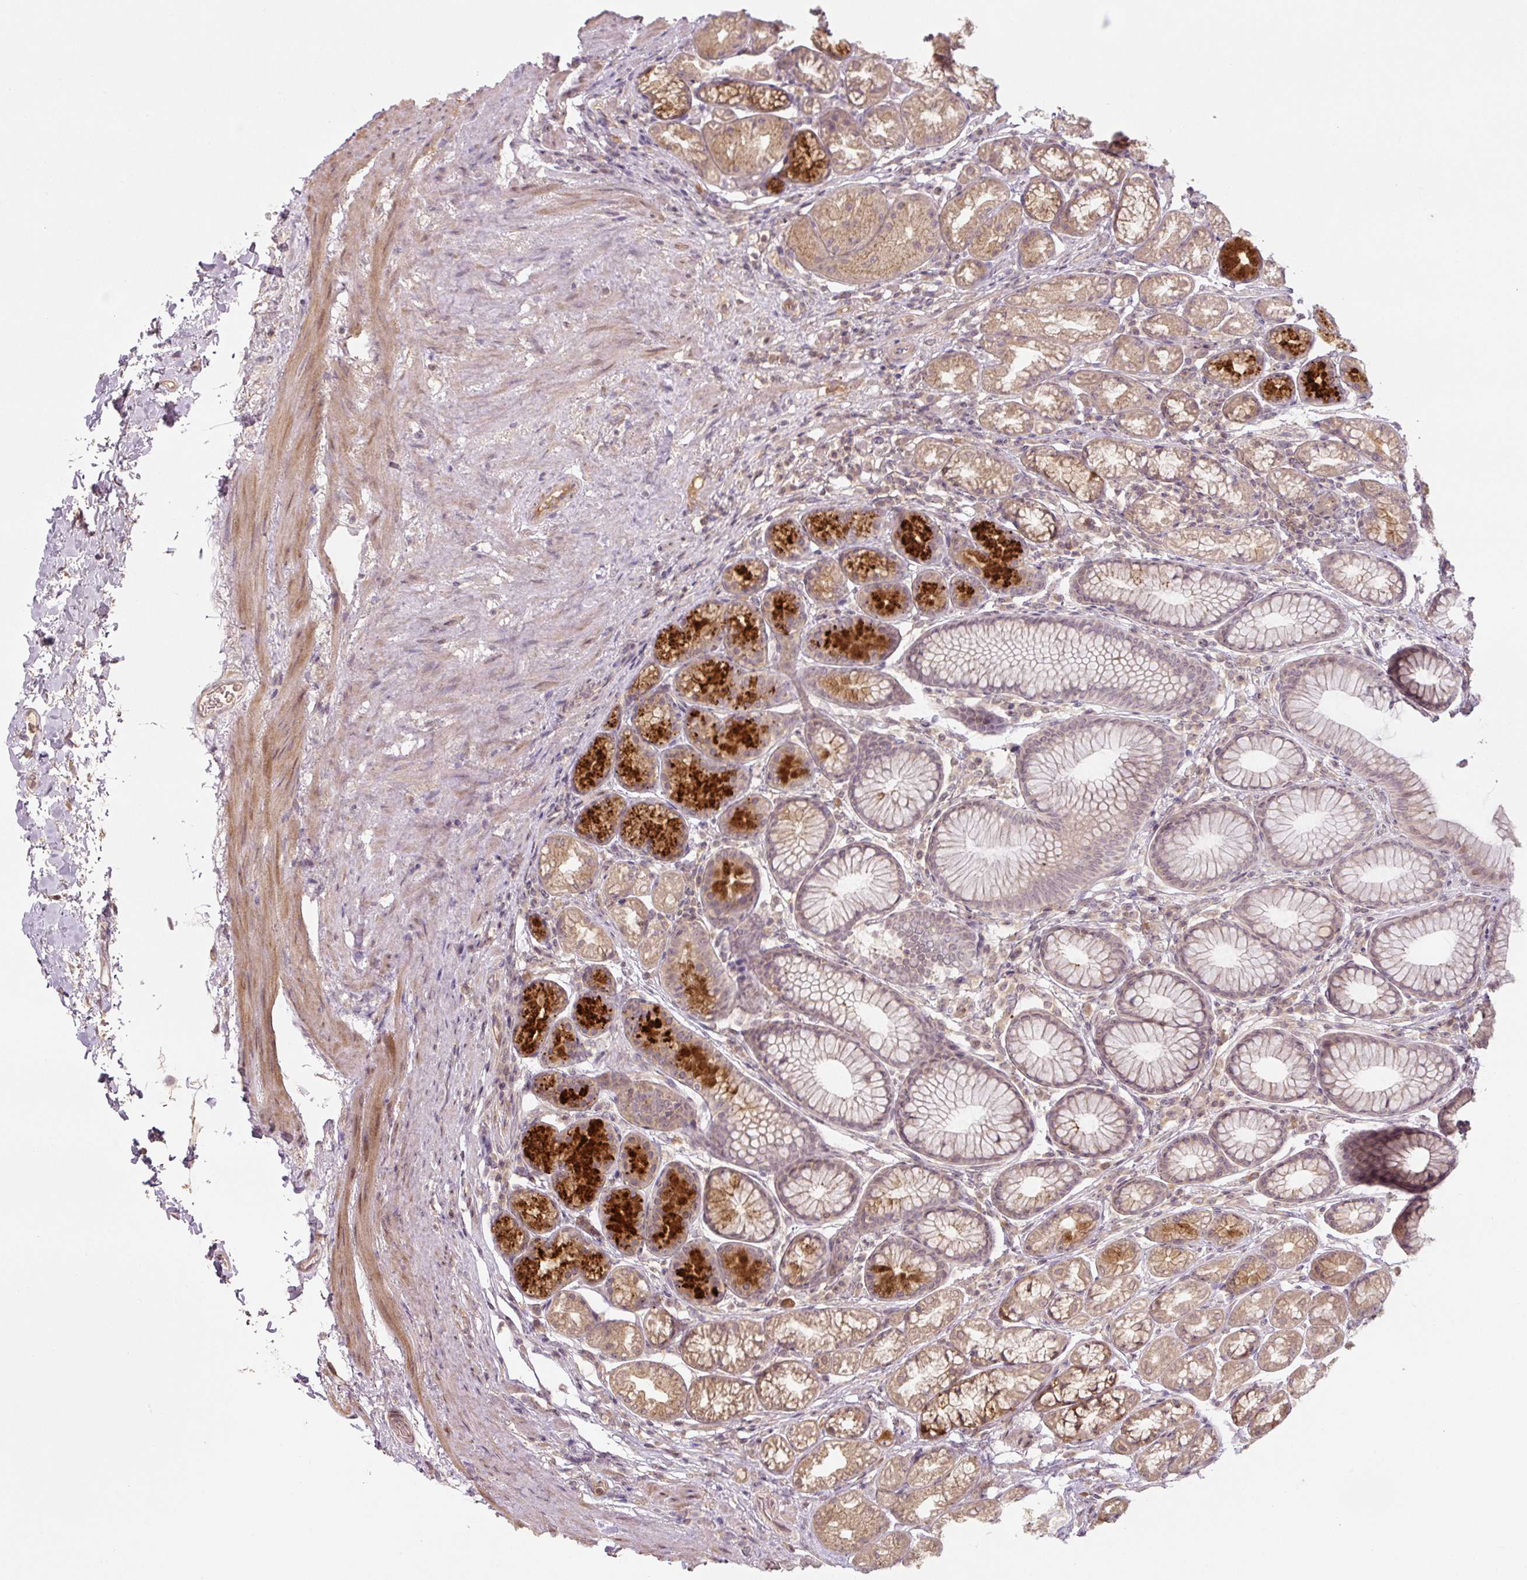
{"staining": {"intensity": "strong", "quantity": "25%-75%", "location": "cytoplasmic/membranous"}, "tissue": "stomach", "cell_type": "Glandular cells", "image_type": "normal", "snomed": [{"axis": "morphology", "description": "Normal tissue, NOS"}, {"axis": "topography", "description": "Stomach, lower"}], "caption": "Protein staining exhibits strong cytoplasmic/membranous positivity in about 25%-75% of glandular cells in normal stomach. The staining was performed using DAB (3,3'-diaminobenzidine), with brown indicating positive protein expression. Nuclei are stained blue with hematoxylin.", "gene": "C2orf73", "patient": {"sex": "male", "age": 67}}